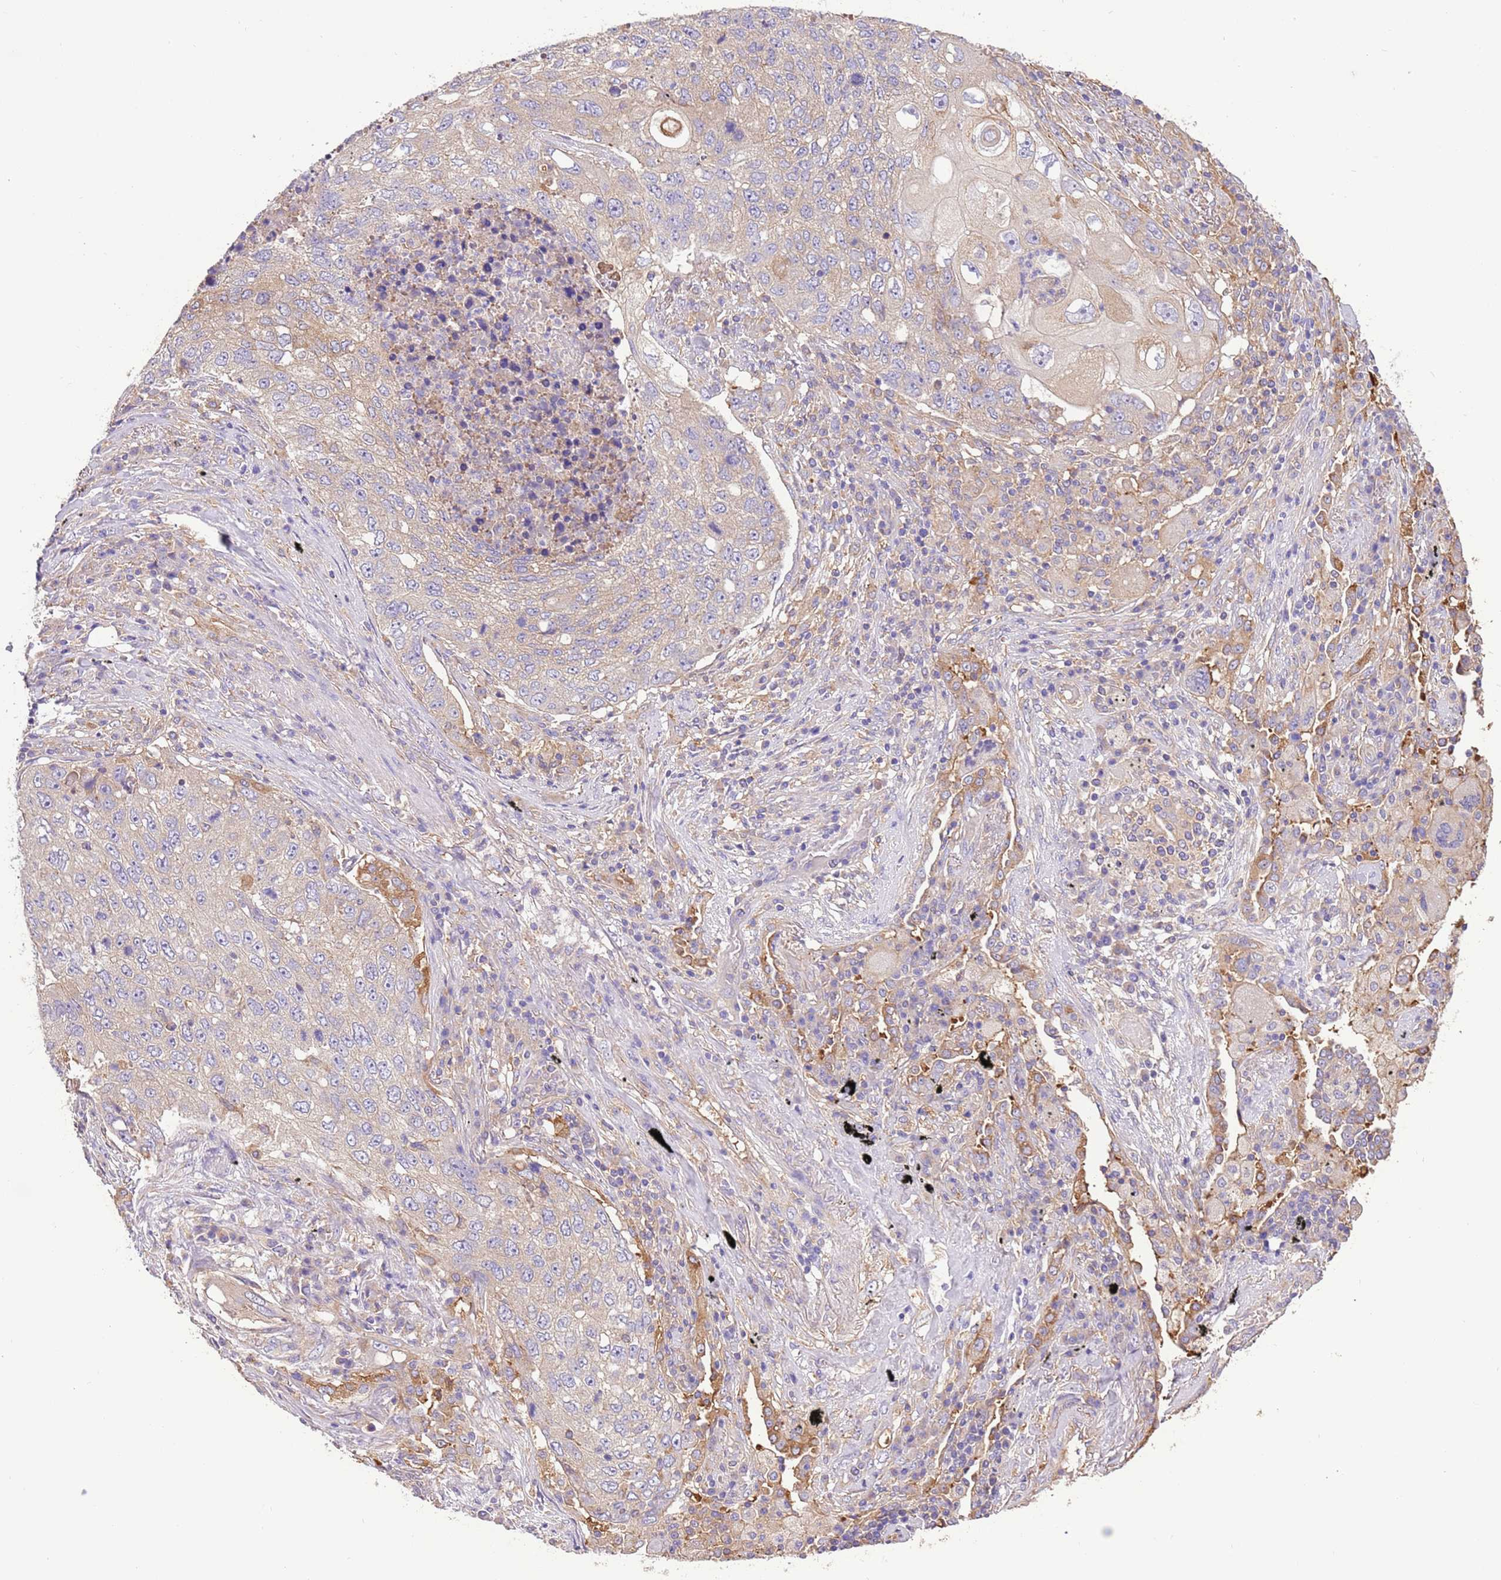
{"staining": {"intensity": "weak", "quantity": "<25%", "location": "cytoplasmic/membranous"}, "tissue": "lung cancer", "cell_type": "Tumor cells", "image_type": "cancer", "snomed": [{"axis": "morphology", "description": "Squamous cell carcinoma, NOS"}, {"axis": "topography", "description": "Lung"}], "caption": "Squamous cell carcinoma (lung) was stained to show a protein in brown. There is no significant expression in tumor cells.", "gene": "NAALADL1", "patient": {"sex": "female", "age": 63}}